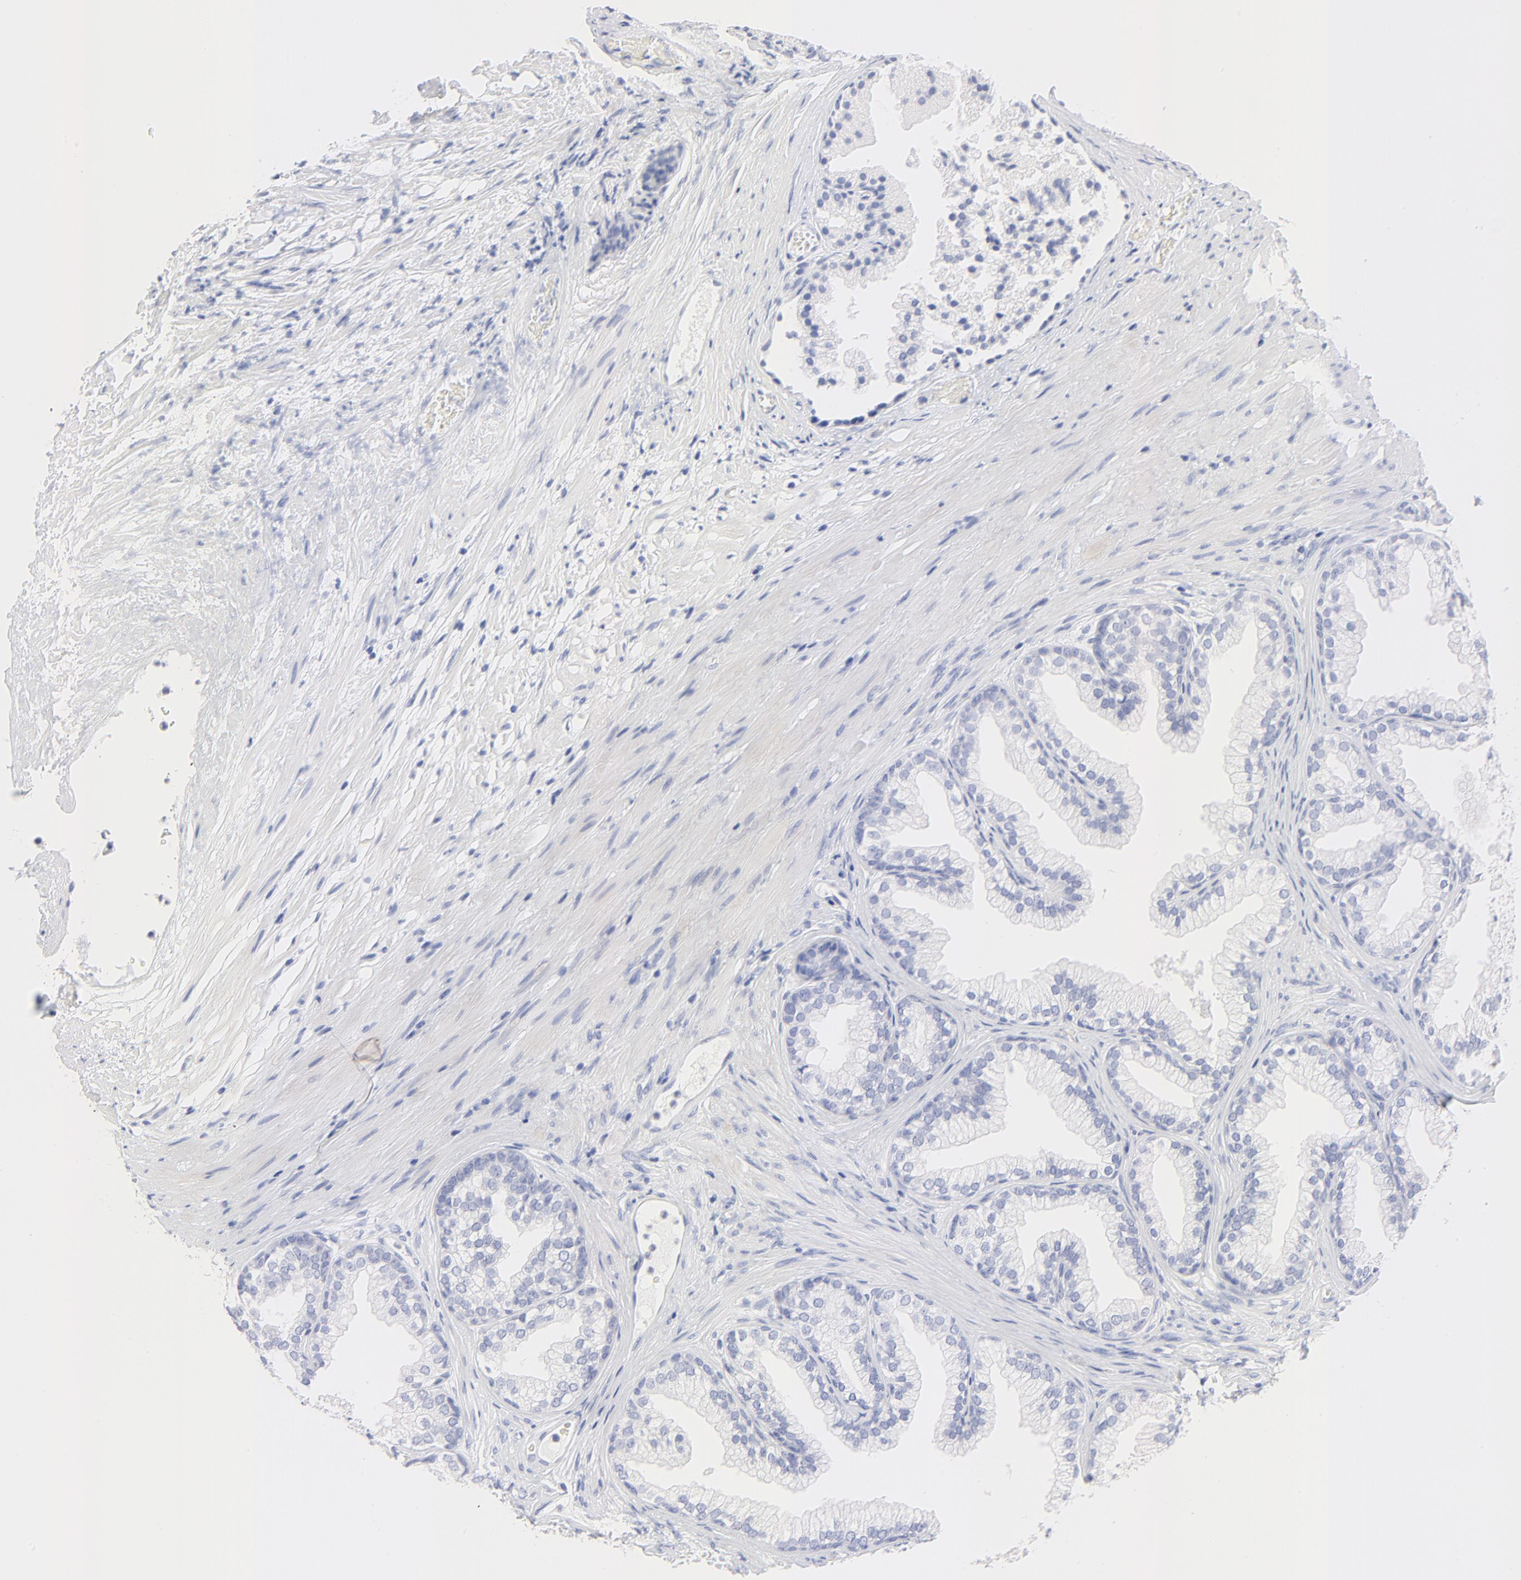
{"staining": {"intensity": "negative", "quantity": "none", "location": "none"}, "tissue": "prostate", "cell_type": "Glandular cells", "image_type": "normal", "snomed": [{"axis": "morphology", "description": "Normal tissue, NOS"}, {"axis": "topography", "description": "Prostate"}], "caption": "Glandular cells are negative for protein expression in unremarkable human prostate. (Brightfield microscopy of DAB (3,3'-diaminobenzidine) immunohistochemistry (IHC) at high magnification).", "gene": "PSD3", "patient": {"sex": "male", "age": 76}}